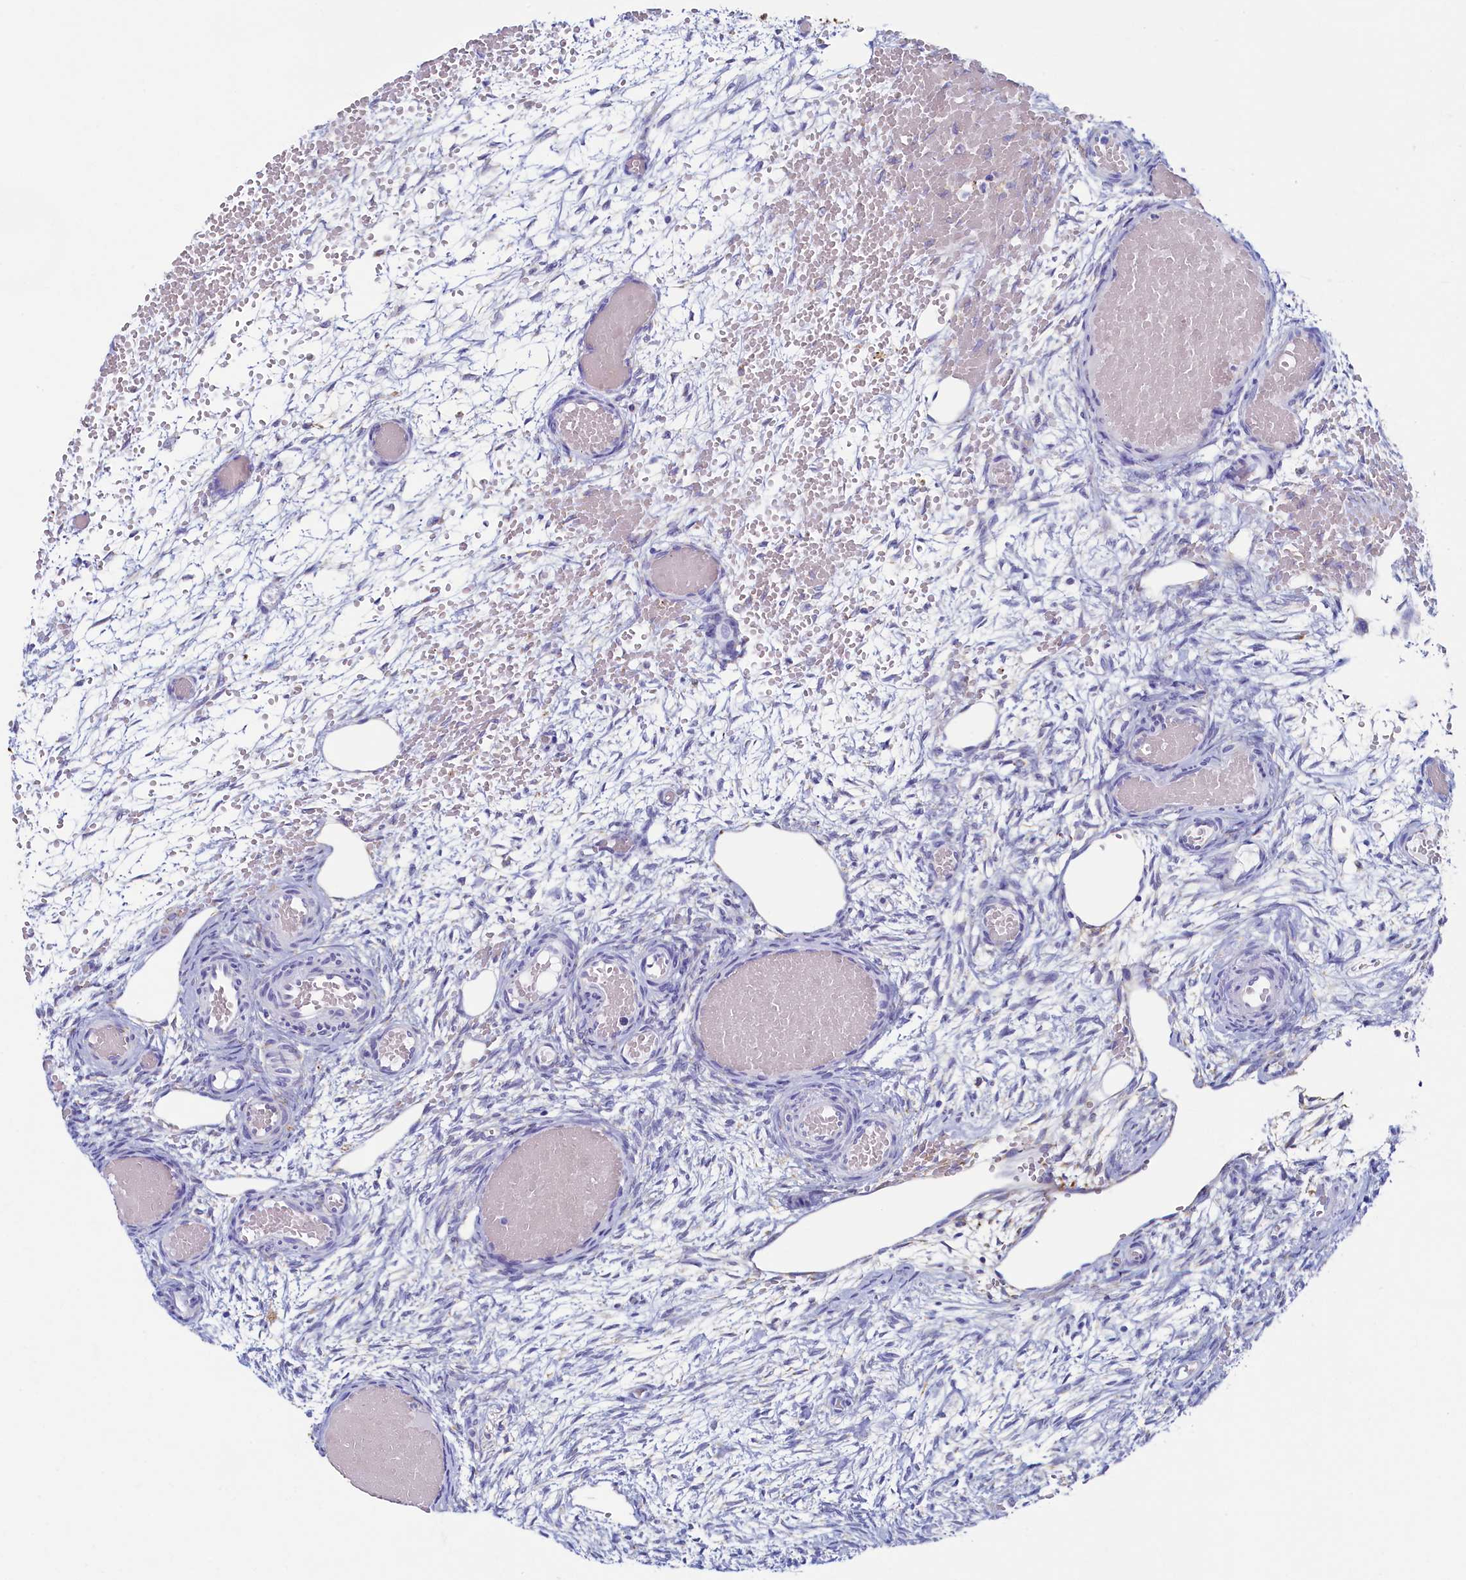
{"staining": {"intensity": "negative", "quantity": "none", "location": "none"}, "tissue": "ovary", "cell_type": "Follicle cells", "image_type": "normal", "snomed": [{"axis": "morphology", "description": "Adenocarcinoma, NOS"}, {"axis": "topography", "description": "Endometrium"}], "caption": "DAB immunohistochemical staining of benign ovary shows no significant positivity in follicle cells.", "gene": "TMEM18", "patient": {"sex": "female", "age": 32}}